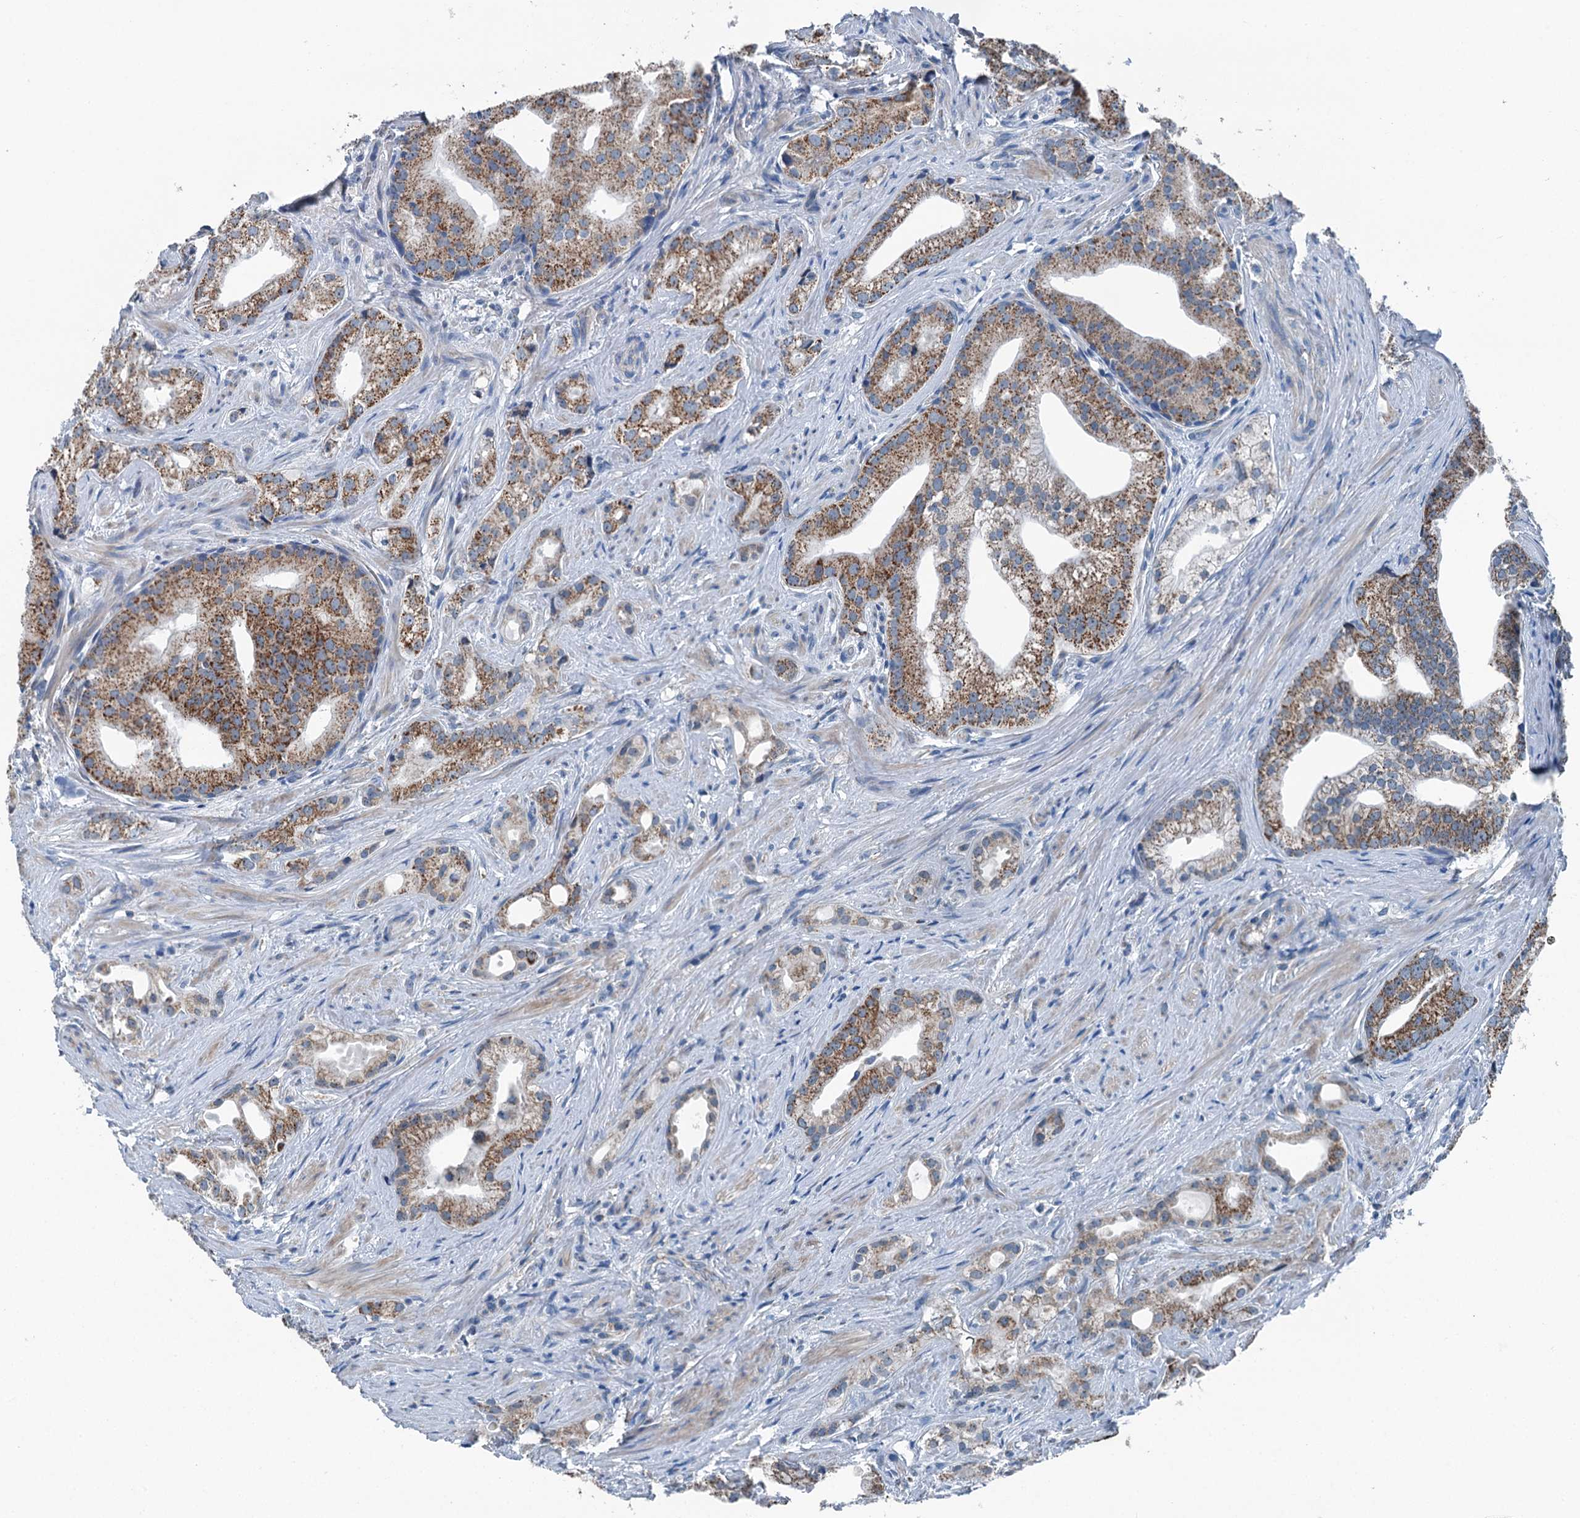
{"staining": {"intensity": "strong", "quantity": ">75%", "location": "cytoplasmic/membranous"}, "tissue": "prostate cancer", "cell_type": "Tumor cells", "image_type": "cancer", "snomed": [{"axis": "morphology", "description": "Adenocarcinoma, Low grade"}, {"axis": "topography", "description": "Prostate"}], "caption": "Tumor cells show strong cytoplasmic/membranous positivity in about >75% of cells in prostate cancer (adenocarcinoma (low-grade)).", "gene": "TRPT1", "patient": {"sex": "male", "age": 71}}